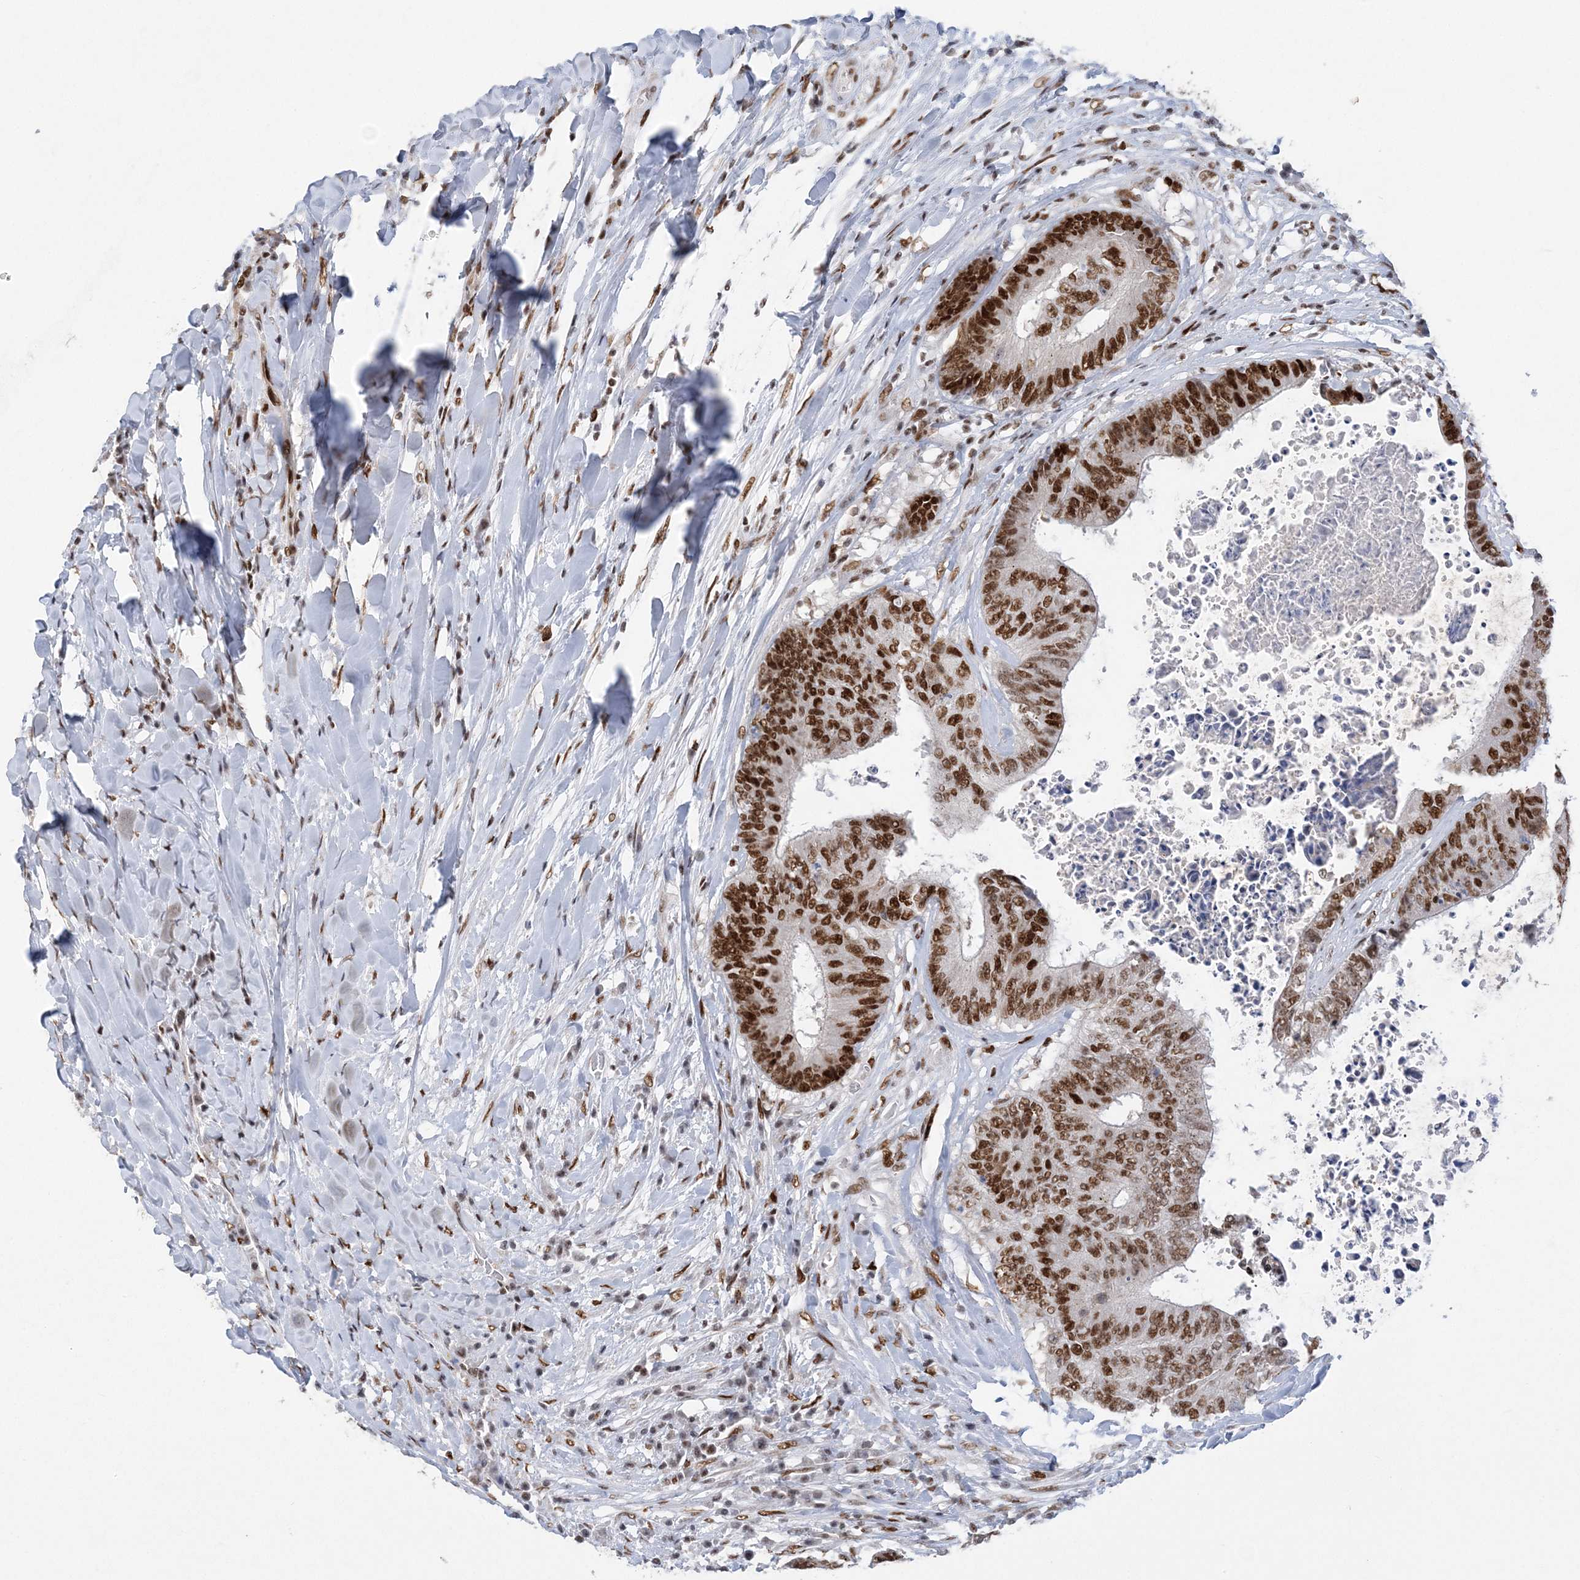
{"staining": {"intensity": "strong", "quantity": ">75%", "location": "nuclear"}, "tissue": "colorectal cancer", "cell_type": "Tumor cells", "image_type": "cancer", "snomed": [{"axis": "morphology", "description": "Adenocarcinoma, NOS"}, {"axis": "topography", "description": "Rectum"}], "caption": "Immunohistochemical staining of human colorectal cancer (adenocarcinoma) demonstrates strong nuclear protein expression in approximately >75% of tumor cells.", "gene": "ZBTB7A", "patient": {"sex": "male", "age": 72}}